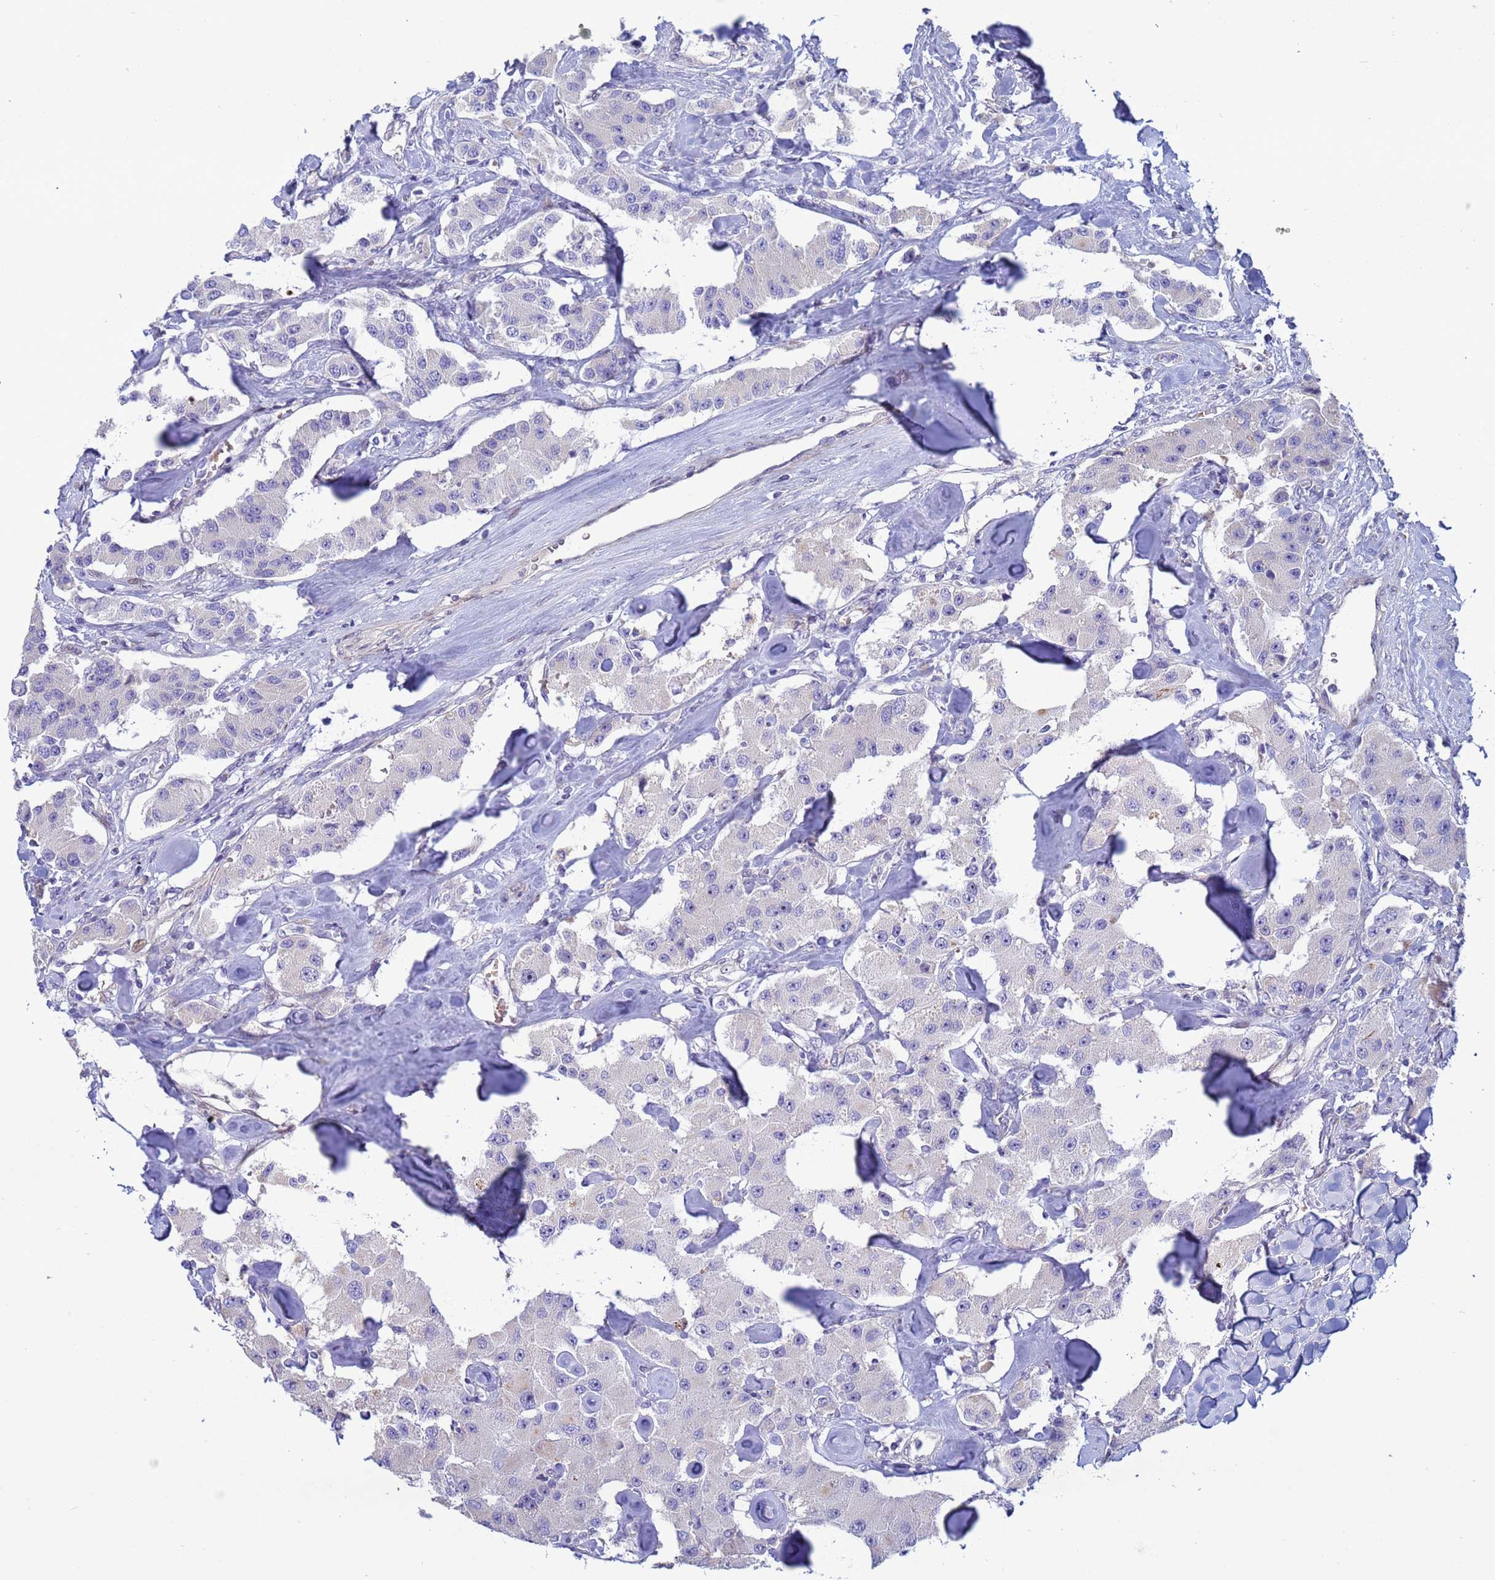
{"staining": {"intensity": "negative", "quantity": "none", "location": "none"}, "tissue": "carcinoid", "cell_type": "Tumor cells", "image_type": "cancer", "snomed": [{"axis": "morphology", "description": "Carcinoid, malignant, NOS"}, {"axis": "topography", "description": "Pancreas"}], "caption": "Immunohistochemical staining of carcinoid shows no significant staining in tumor cells.", "gene": "PPP6R1", "patient": {"sex": "male", "age": 41}}